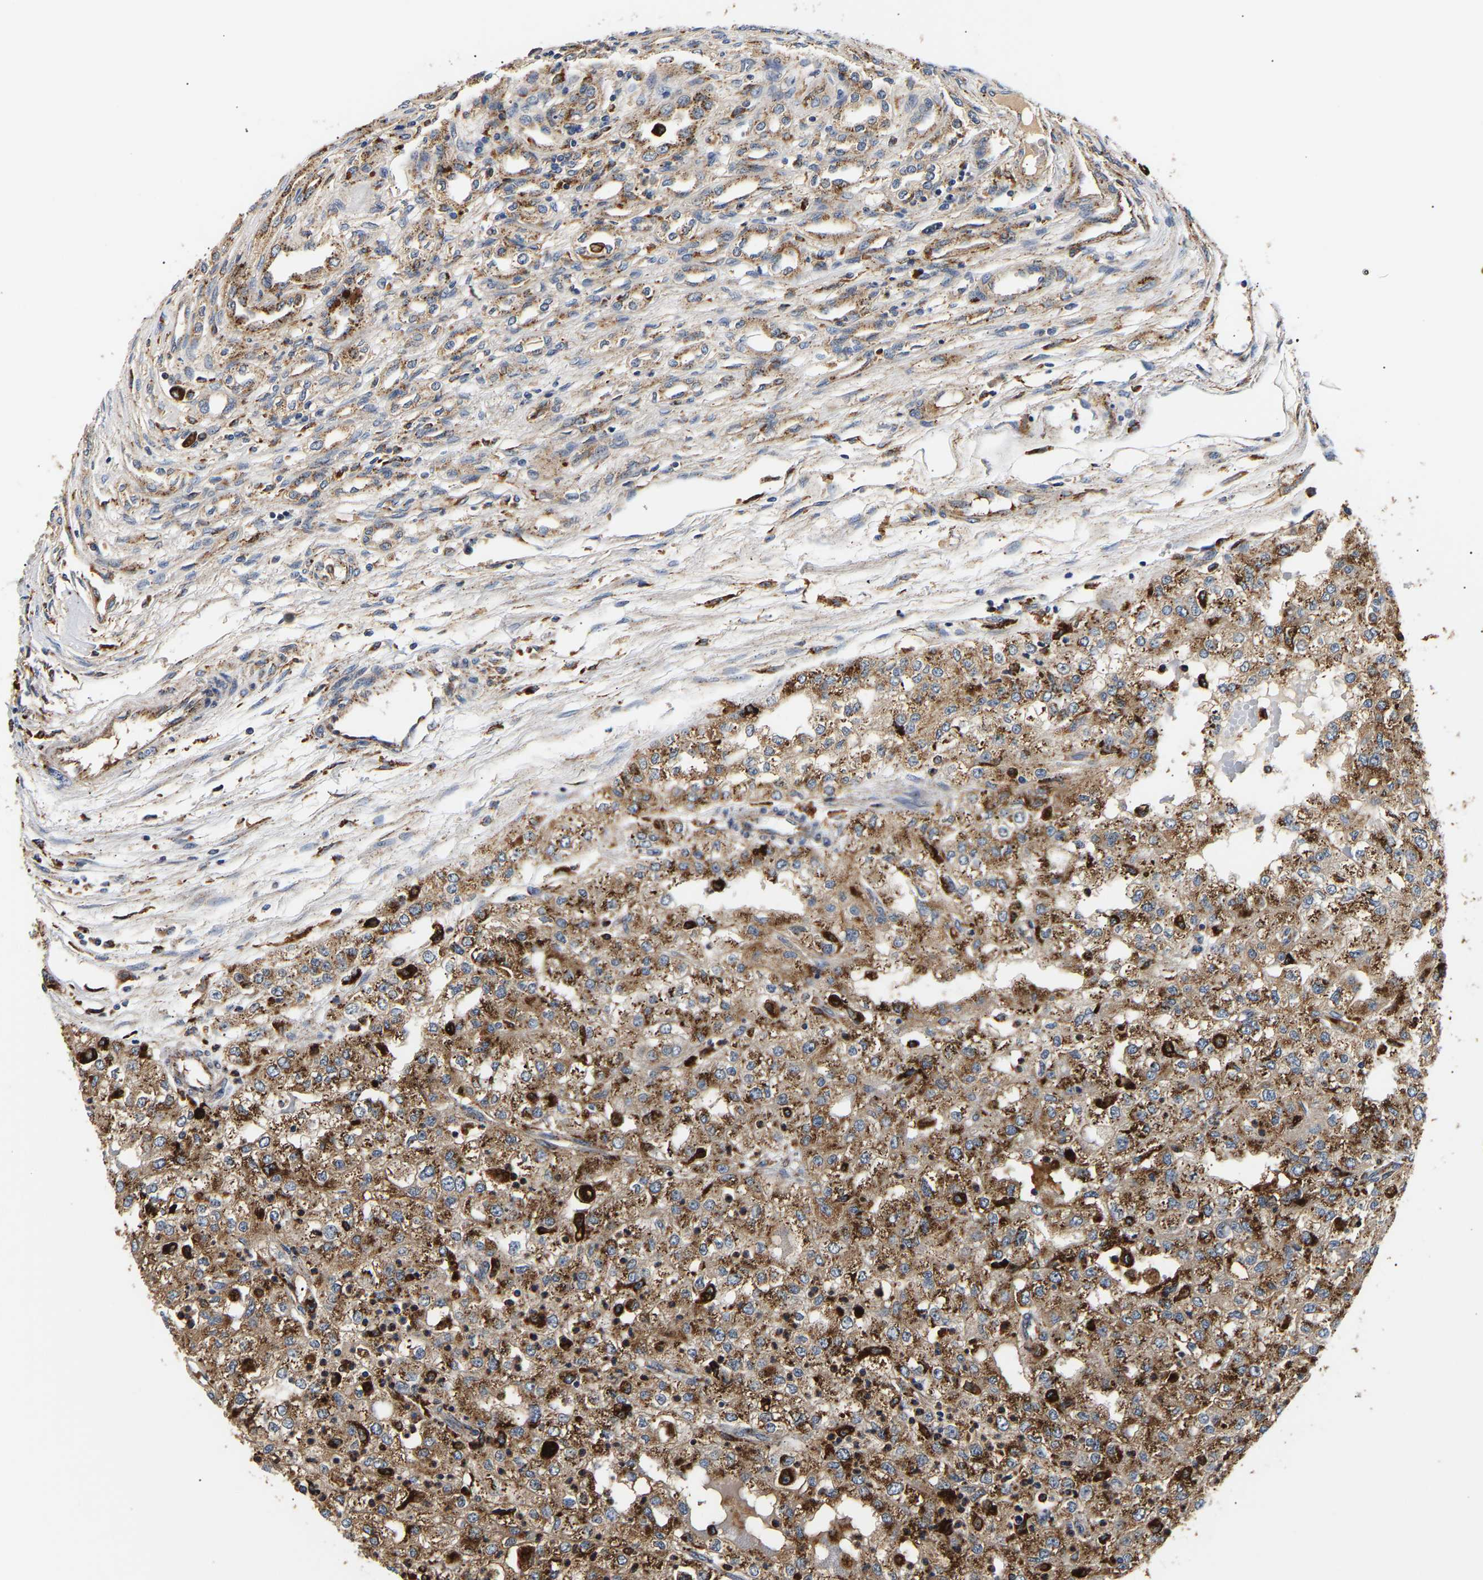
{"staining": {"intensity": "moderate", "quantity": ">75%", "location": "cytoplasmic/membranous"}, "tissue": "renal cancer", "cell_type": "Tumor cells", "image_type": "cancer", "snomed": [{"axis": "morphology", "description": "Adenocarcinoma, NOS"}, {"axis": "topography", "description": "Kidney"}], "caption": "Protein expression analysis of renal cancer displays moderate cytoplasmic/membranous expression in approximately >75% of tumor cells.", "gene": "SMU1", "patient": {"sex": "female", "age": 54}}